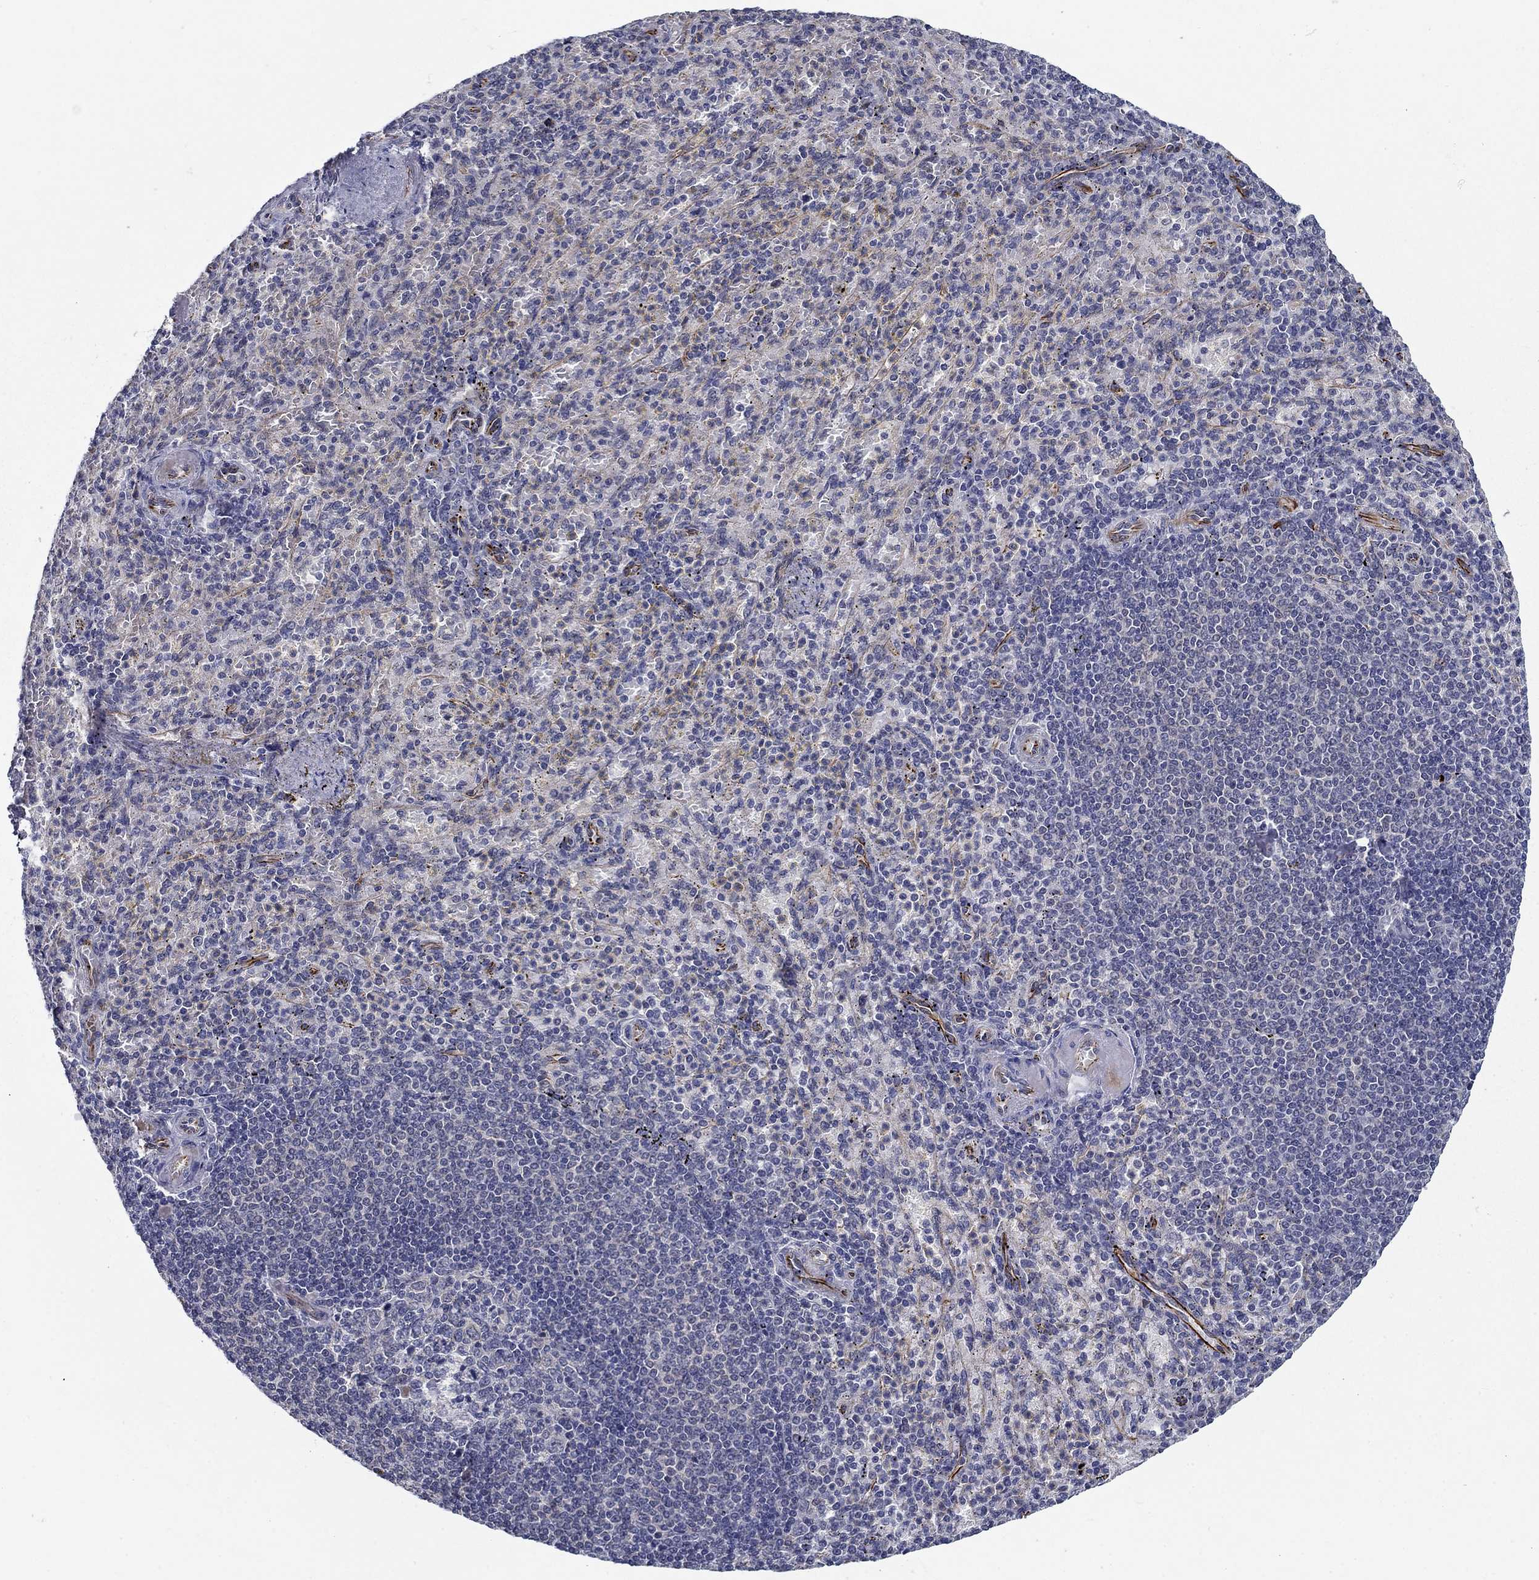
{"staining": {"intensity": "negative", "quantity": "none", "location": "none"}, "tissue": "spleen", "cell_type": "Cells in red pulp", "image_type": "normal", "snomed": [{"axis": "morphology", "description": "Normal tissue, NOS"}, {"axis": "topography", "description": "Spleen"}], "caption": "Protein analysis of normal spleen shows no significant expression in cells in red pulp.", "gene": "LACTB2", "patient": {"sex": "female", "age": 74}}